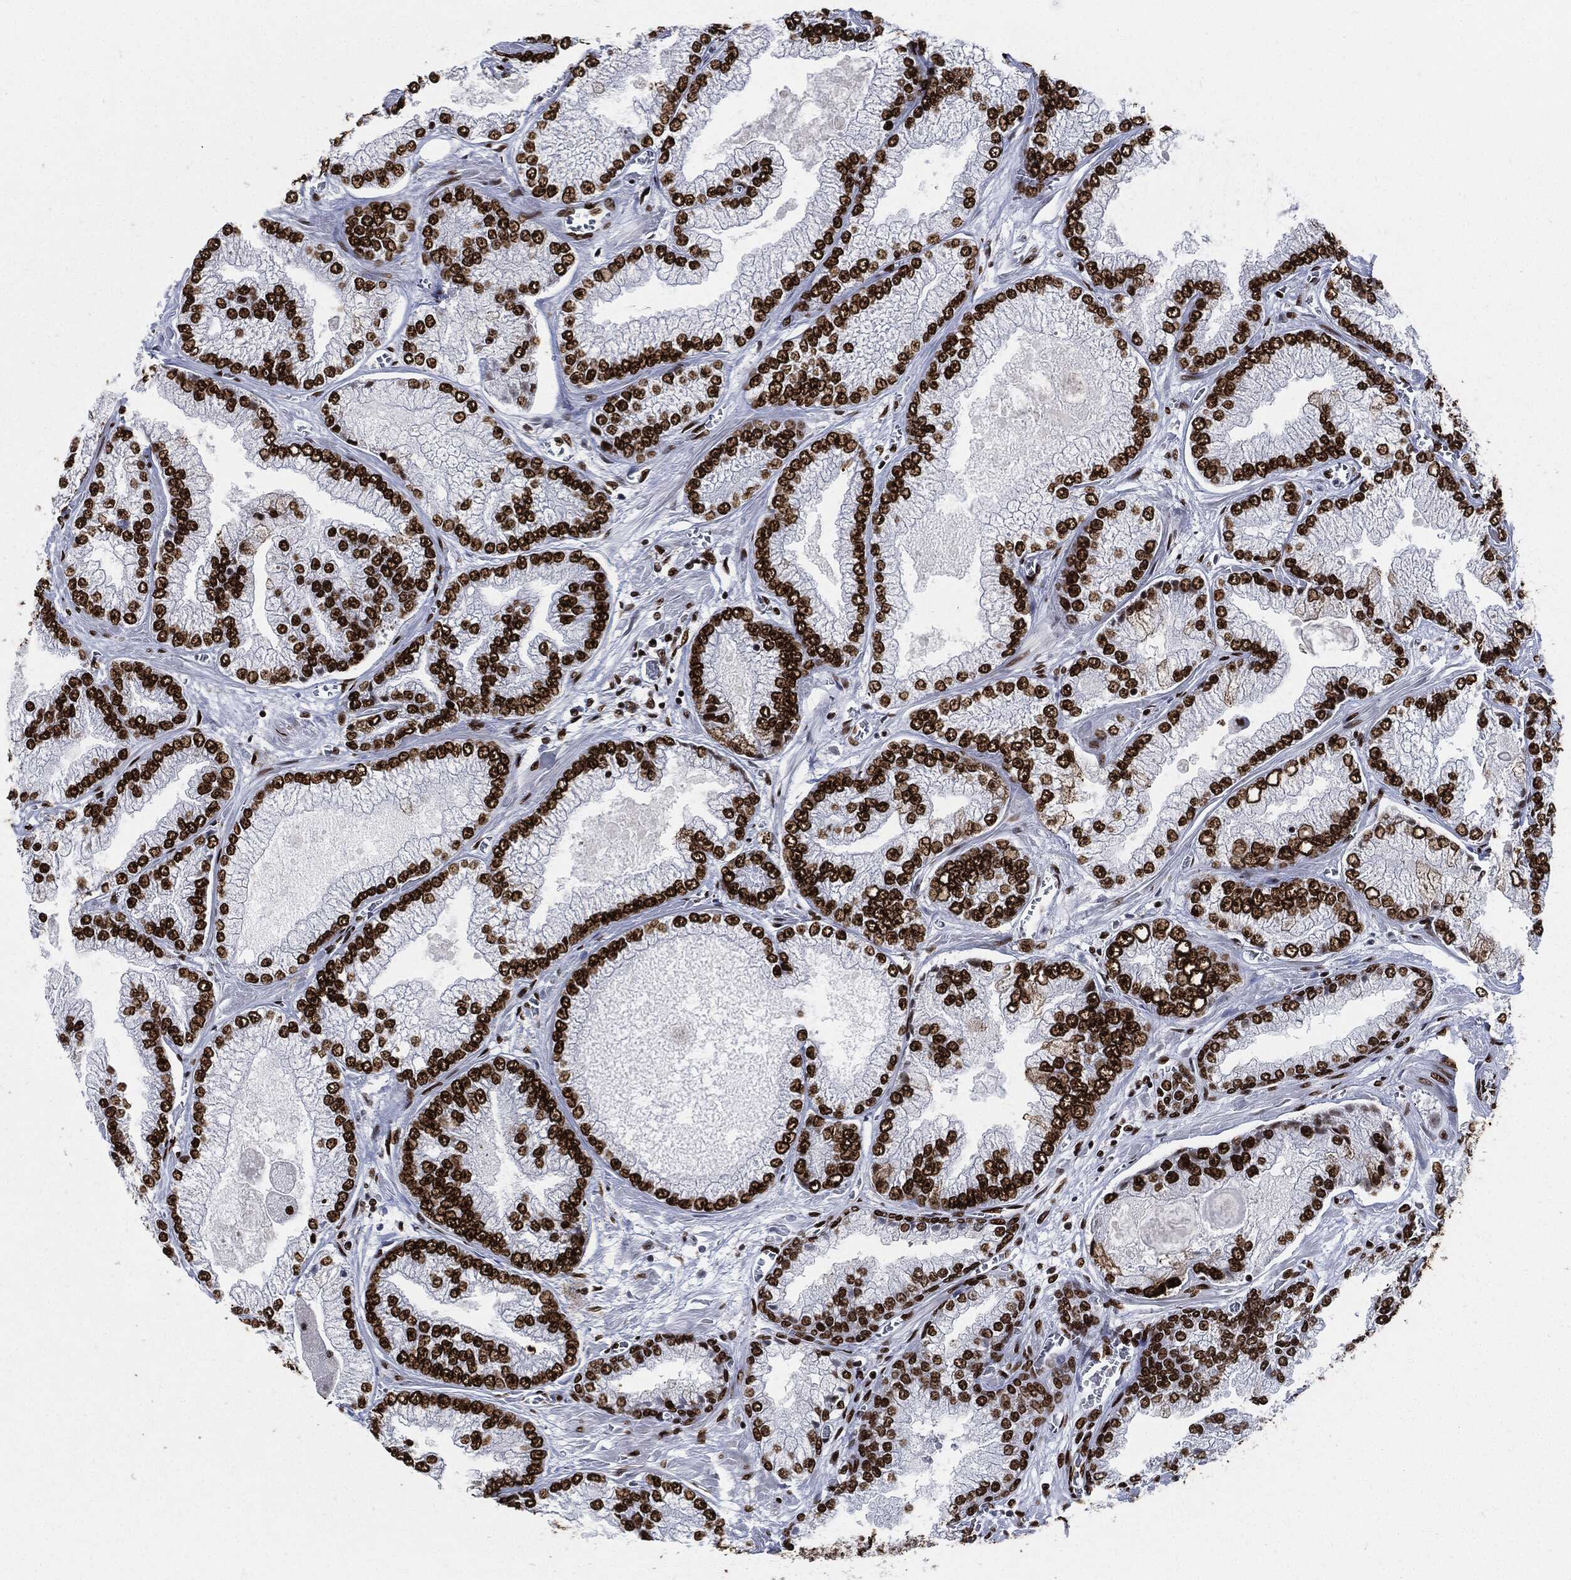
{"staining": {"intensity": "strong", "quantity": ">75%", "location": "nuclear"}, "tissue": "prostate cancer", "cell_type": "Tumor cells", "image_type": "cancer", "snomed": [{"axis": "morphology", "description": "Adenocarcinoma, Low grade"}, {"axis": "topography", "description": "Prostate"}], "caption": "This micrograph displays immunohistochemistry staining of human prostate cancer, with high strong nuclear staining in approximately >75% of tumor cells.", "gene": "RECQL", "patient": {"sex": "male", "age": 57}}